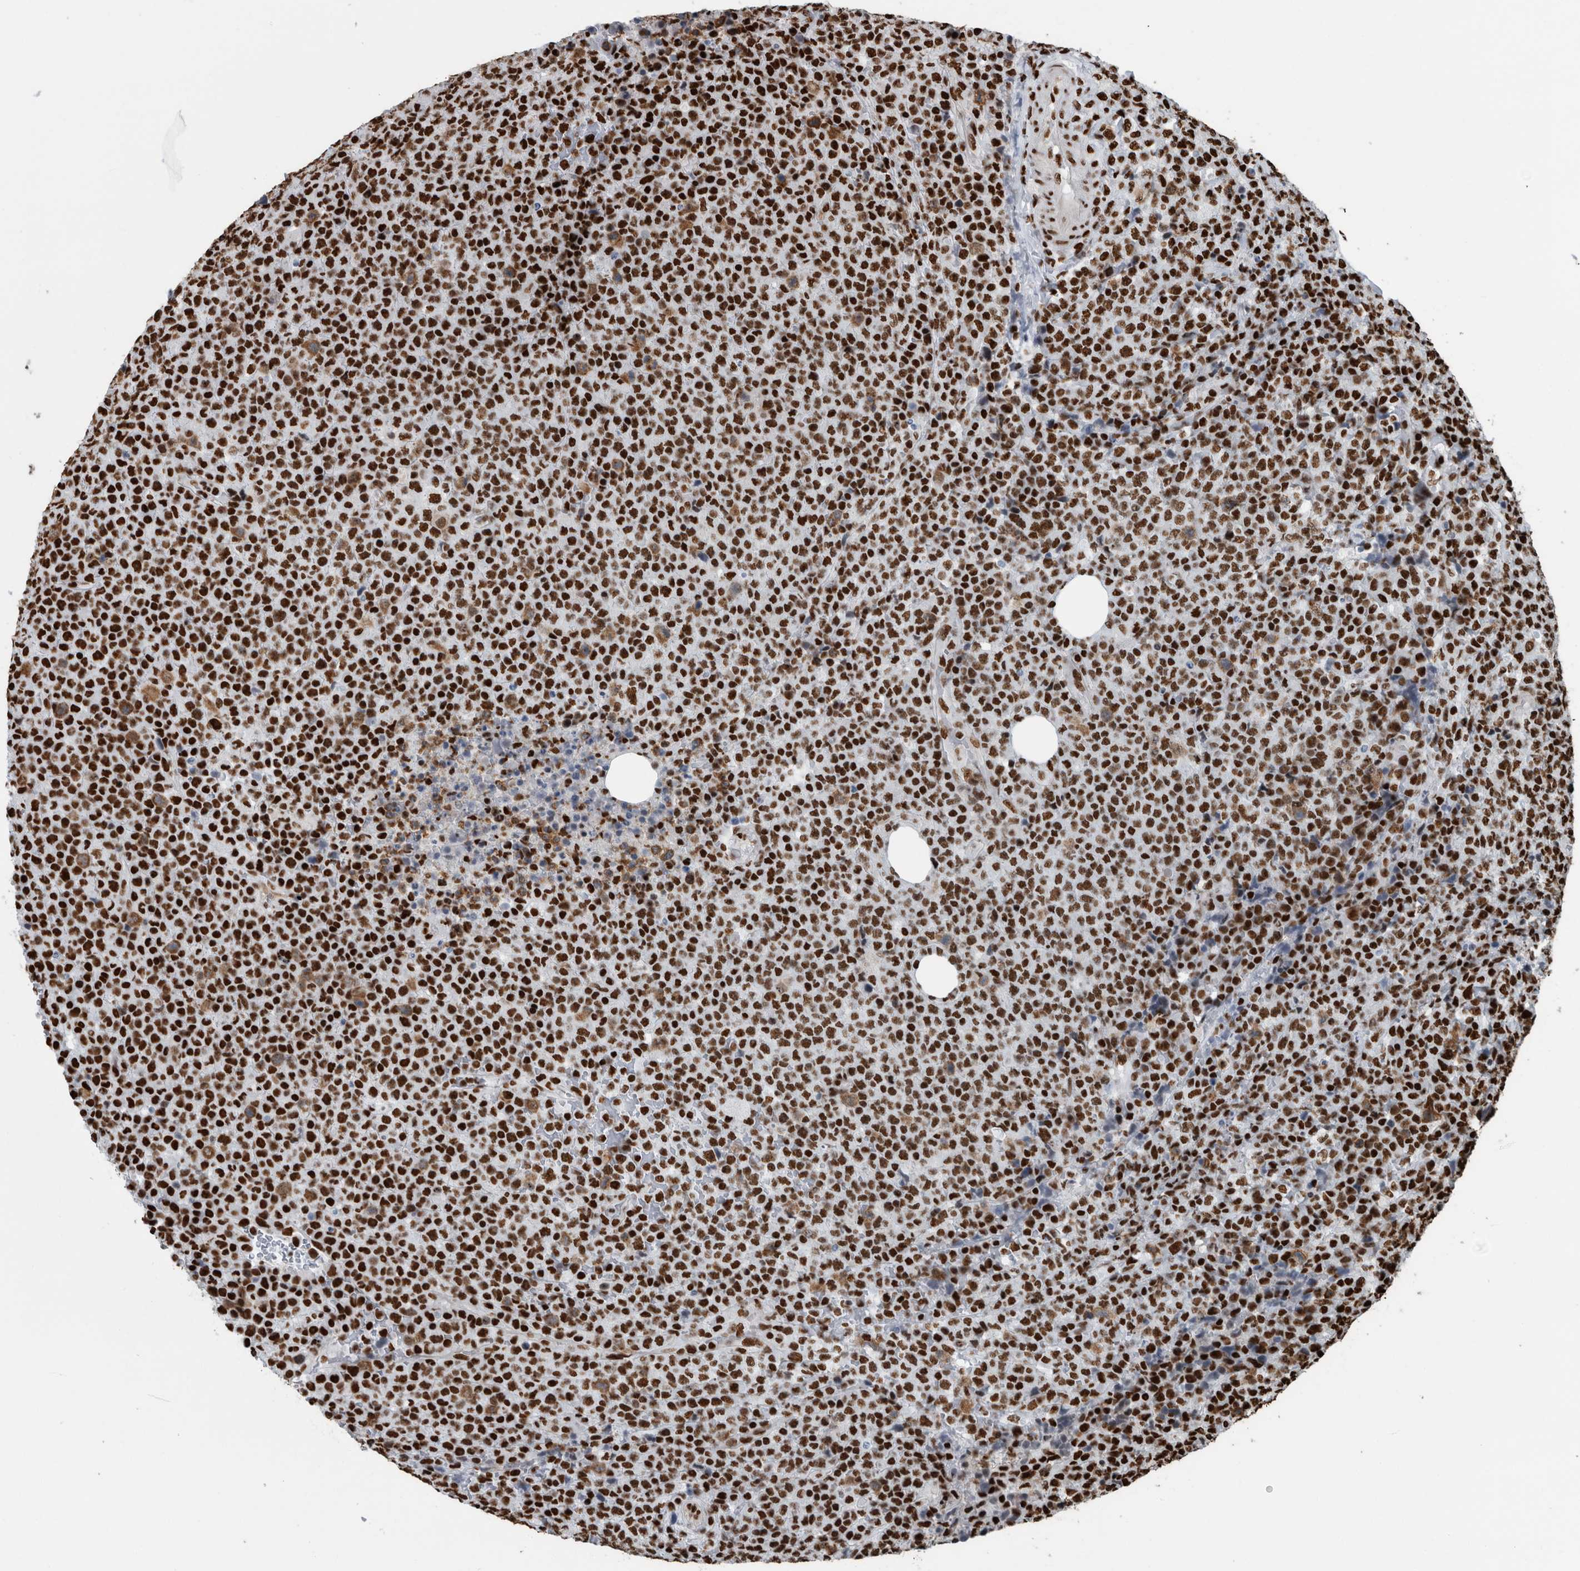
{"staining": {"intensity": "strong", "quantity": ">75%", "location": "nuclear"}, "tissue": "lymphoma", "cell_type": "Tumor cells", "image_type": "cancer", "snomed": [{"axis": "morphology", "description": "Malignant lymphoma, non-Hodgkin's type, High grade"}, {"axis": "topography", "description": "Lymph node"}], "caption": "Malignant lymphoma, non-Hodgkin's type (high-grade) stained with immunohistochemistry (IHC) reveals strong nuclear staining in approximately >75% of tumor cells.", "gene": "DNMT3A", "patient": {"sex": "male", "age": 13}}